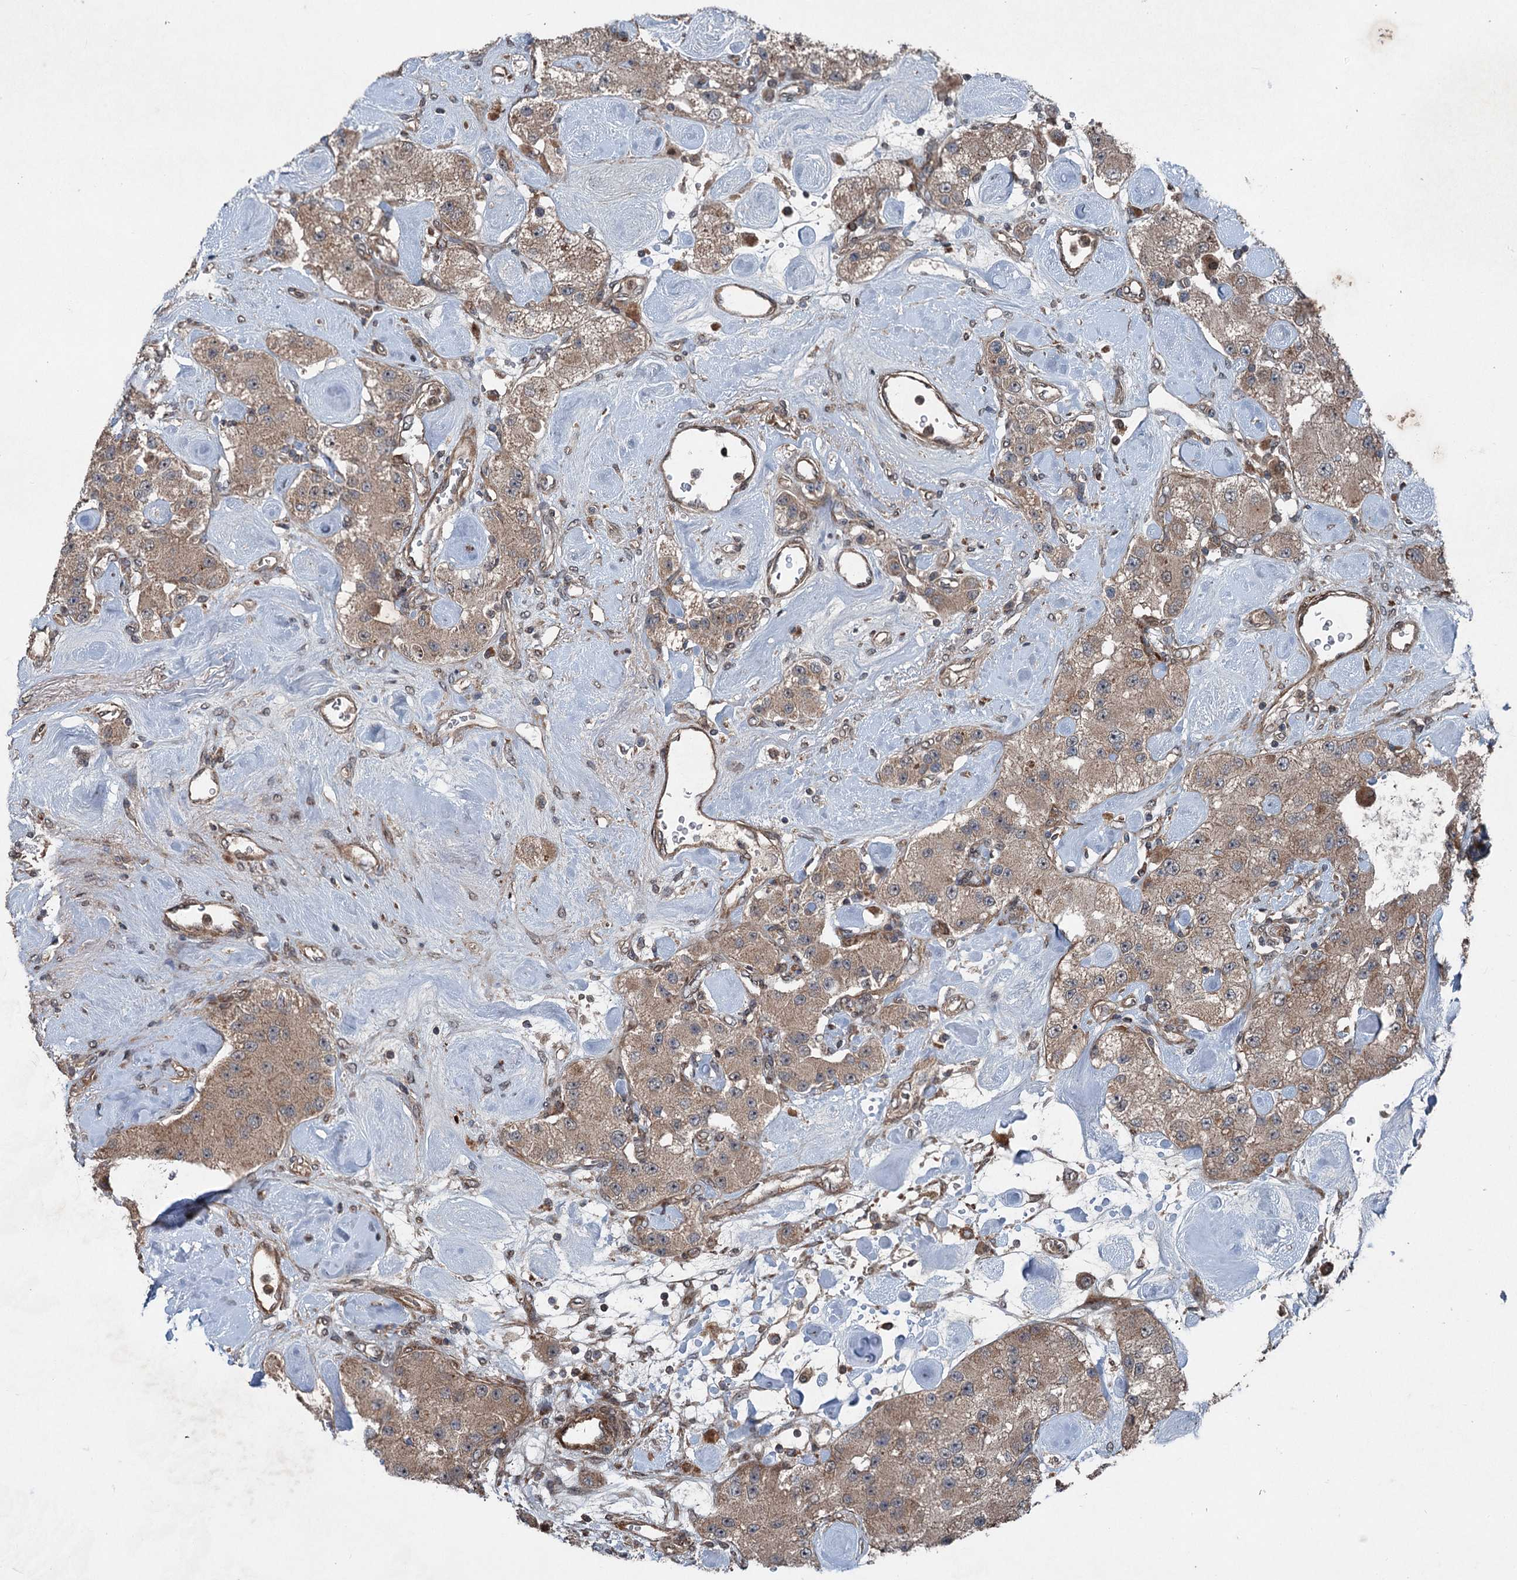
{"staining": {"intensity": "weak", "quantity": ">75%", "location": "cytoplasmic/membranous"}, "tissue": "carcinoid", "cell_type": "Tumor cells", "image_type": "cancer", "snomed": [{"axis": "morphology", "description": "Carcinoid, malignant, NOS"}, {"axis": "topography", "description": "Pancreas"}], "caption": "Immunohistochemical staining of carcinoid demonstrates low levels of weak cytoplasmic/membranous staining in about >75% of tumor cells.", "gene": "ALAS1", "patient": {"sex": "male", "age": 41}}